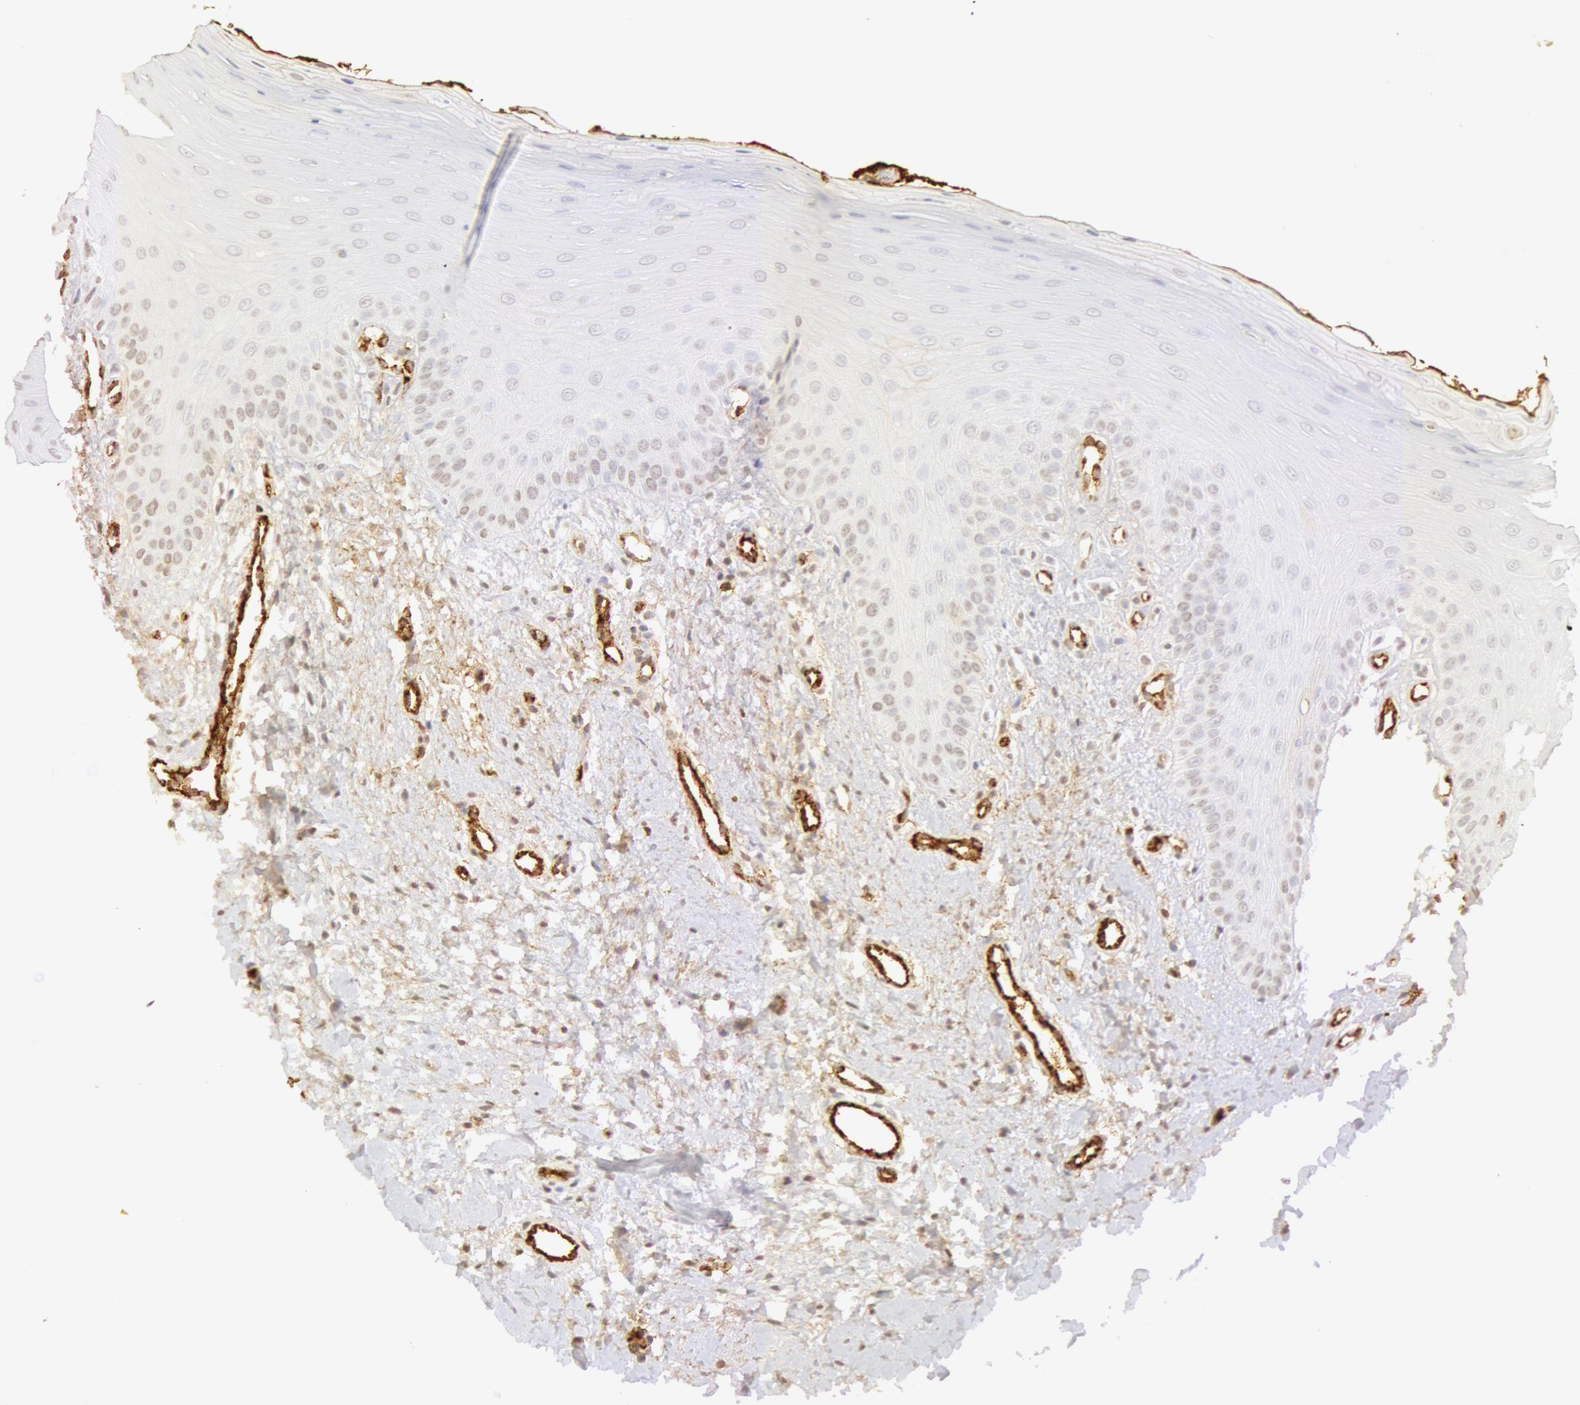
{"staining": {"intensity": "negative", "quantity": "none", "location": "none"}, "tissue": "oral mucosa", "cell_type": "Squamous epithelial cells", "image_type": "normal", "snomed": [{"axis": "morphology", "description": "Normal tissue, NOS"}, {"axis": "topography", "description": "Oral tissue"}], "caption": "Squamous epithelial cells are negative for brown protein staining in normal oral mucosa. Brightfield microscopy of IHC stained with DAB (brown) and hematoxylin (blue), captured at high magnification.", "gene": "VWF", "patient": {"sex": "female", "age": 23}}